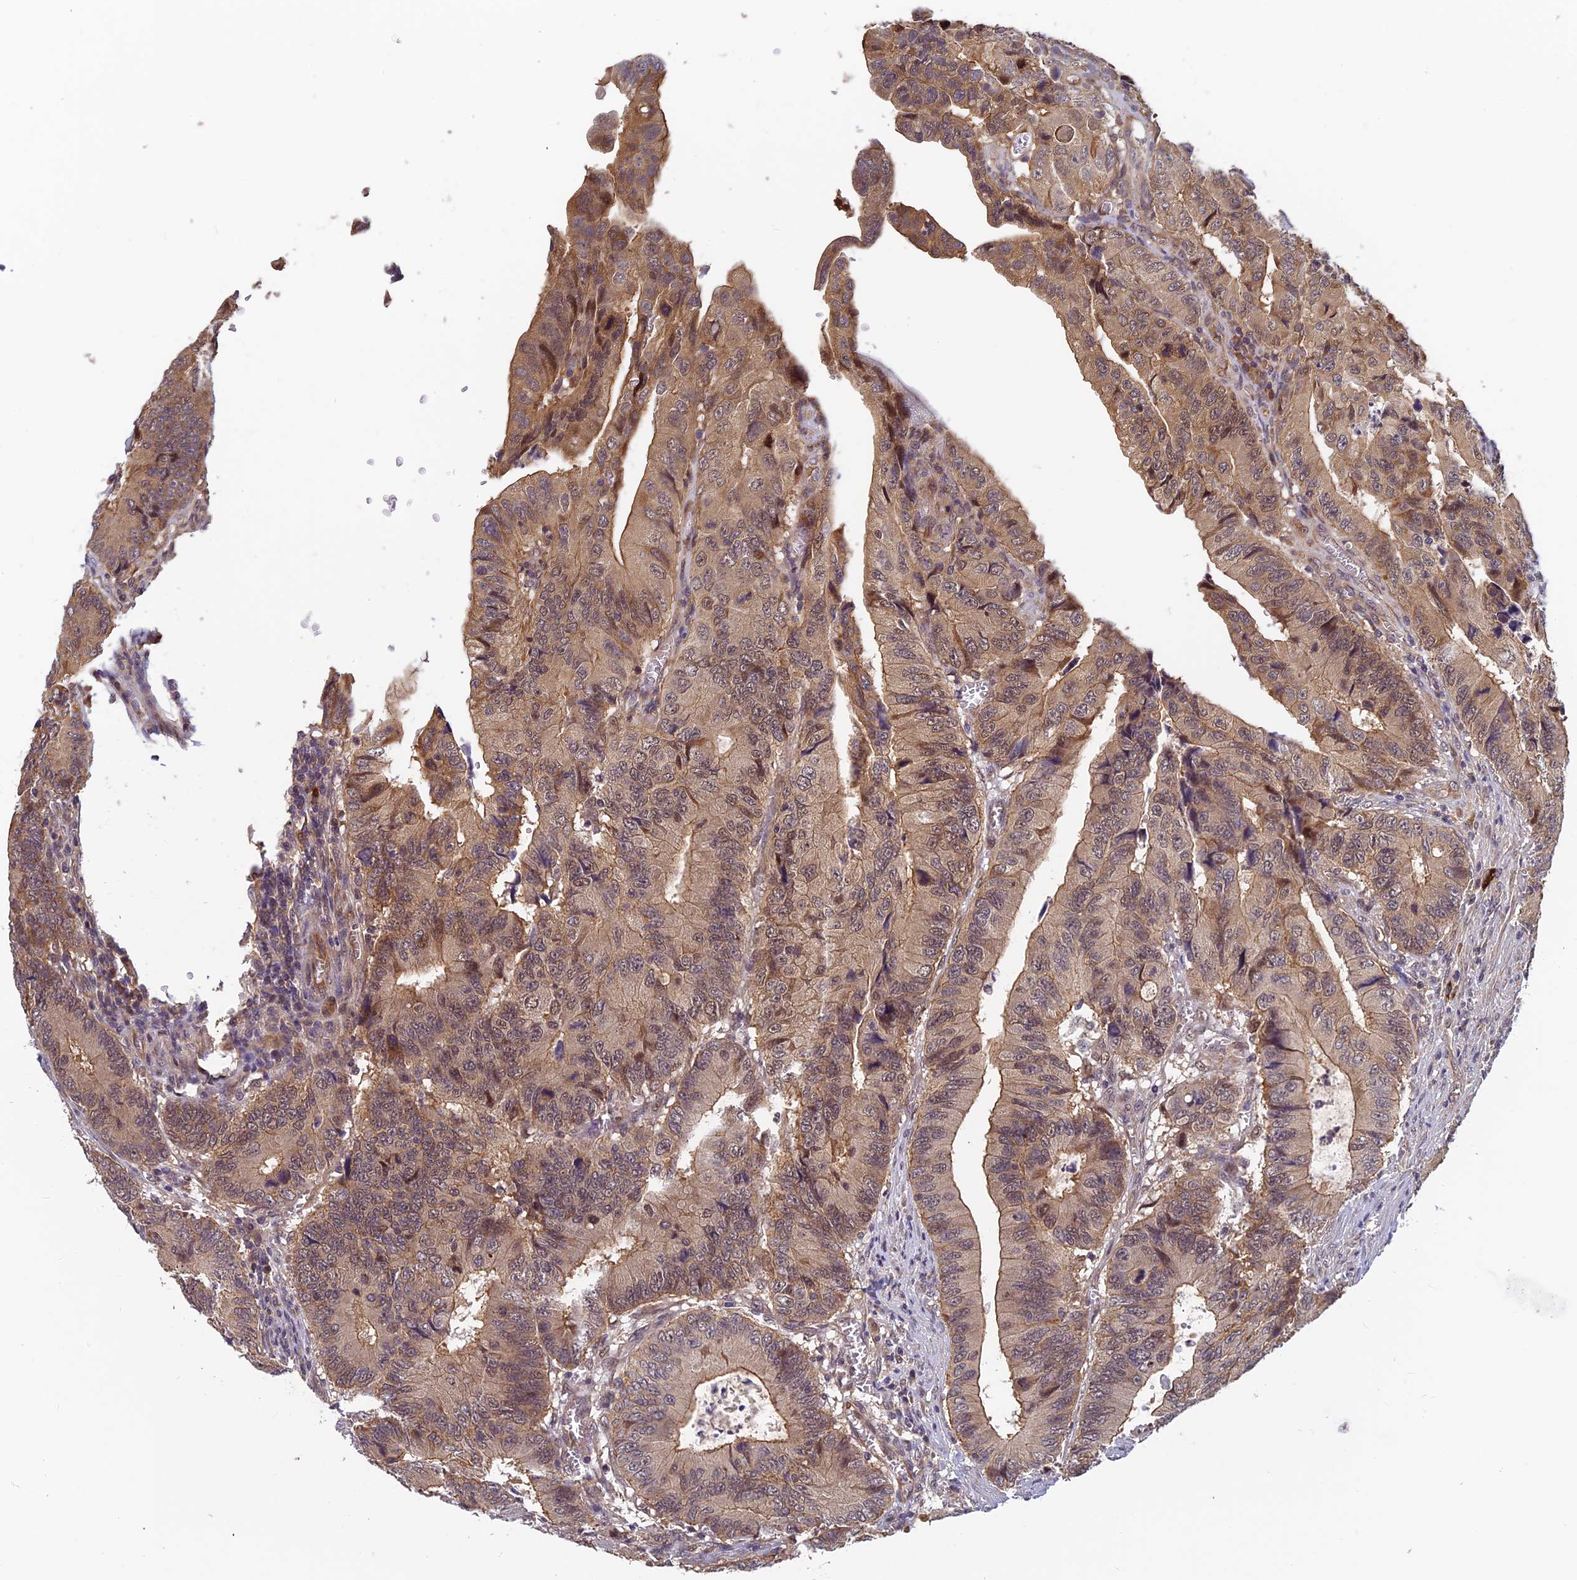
{"staining": {"intensity": "weak", "quantity": "25%-75%", "location": "cytoplasmic/membranous"}, "tissue": "colorectal cancer", "cell_type": "Tumor cells", "image_type": "cancer", "snomed": [{"axis": "morphology", "description": "Adenocarcinoma, NOS"}, {"axis": "topography", "description": "Colon"}], "caption": "Tumor cells display weak cytoplasmic/membranous expression in approximately 25%-75% of cells in colorectal adenocarcinoma.", "gene": "PIKFYVE", "patient": {"sex": "male", "age": 85}}